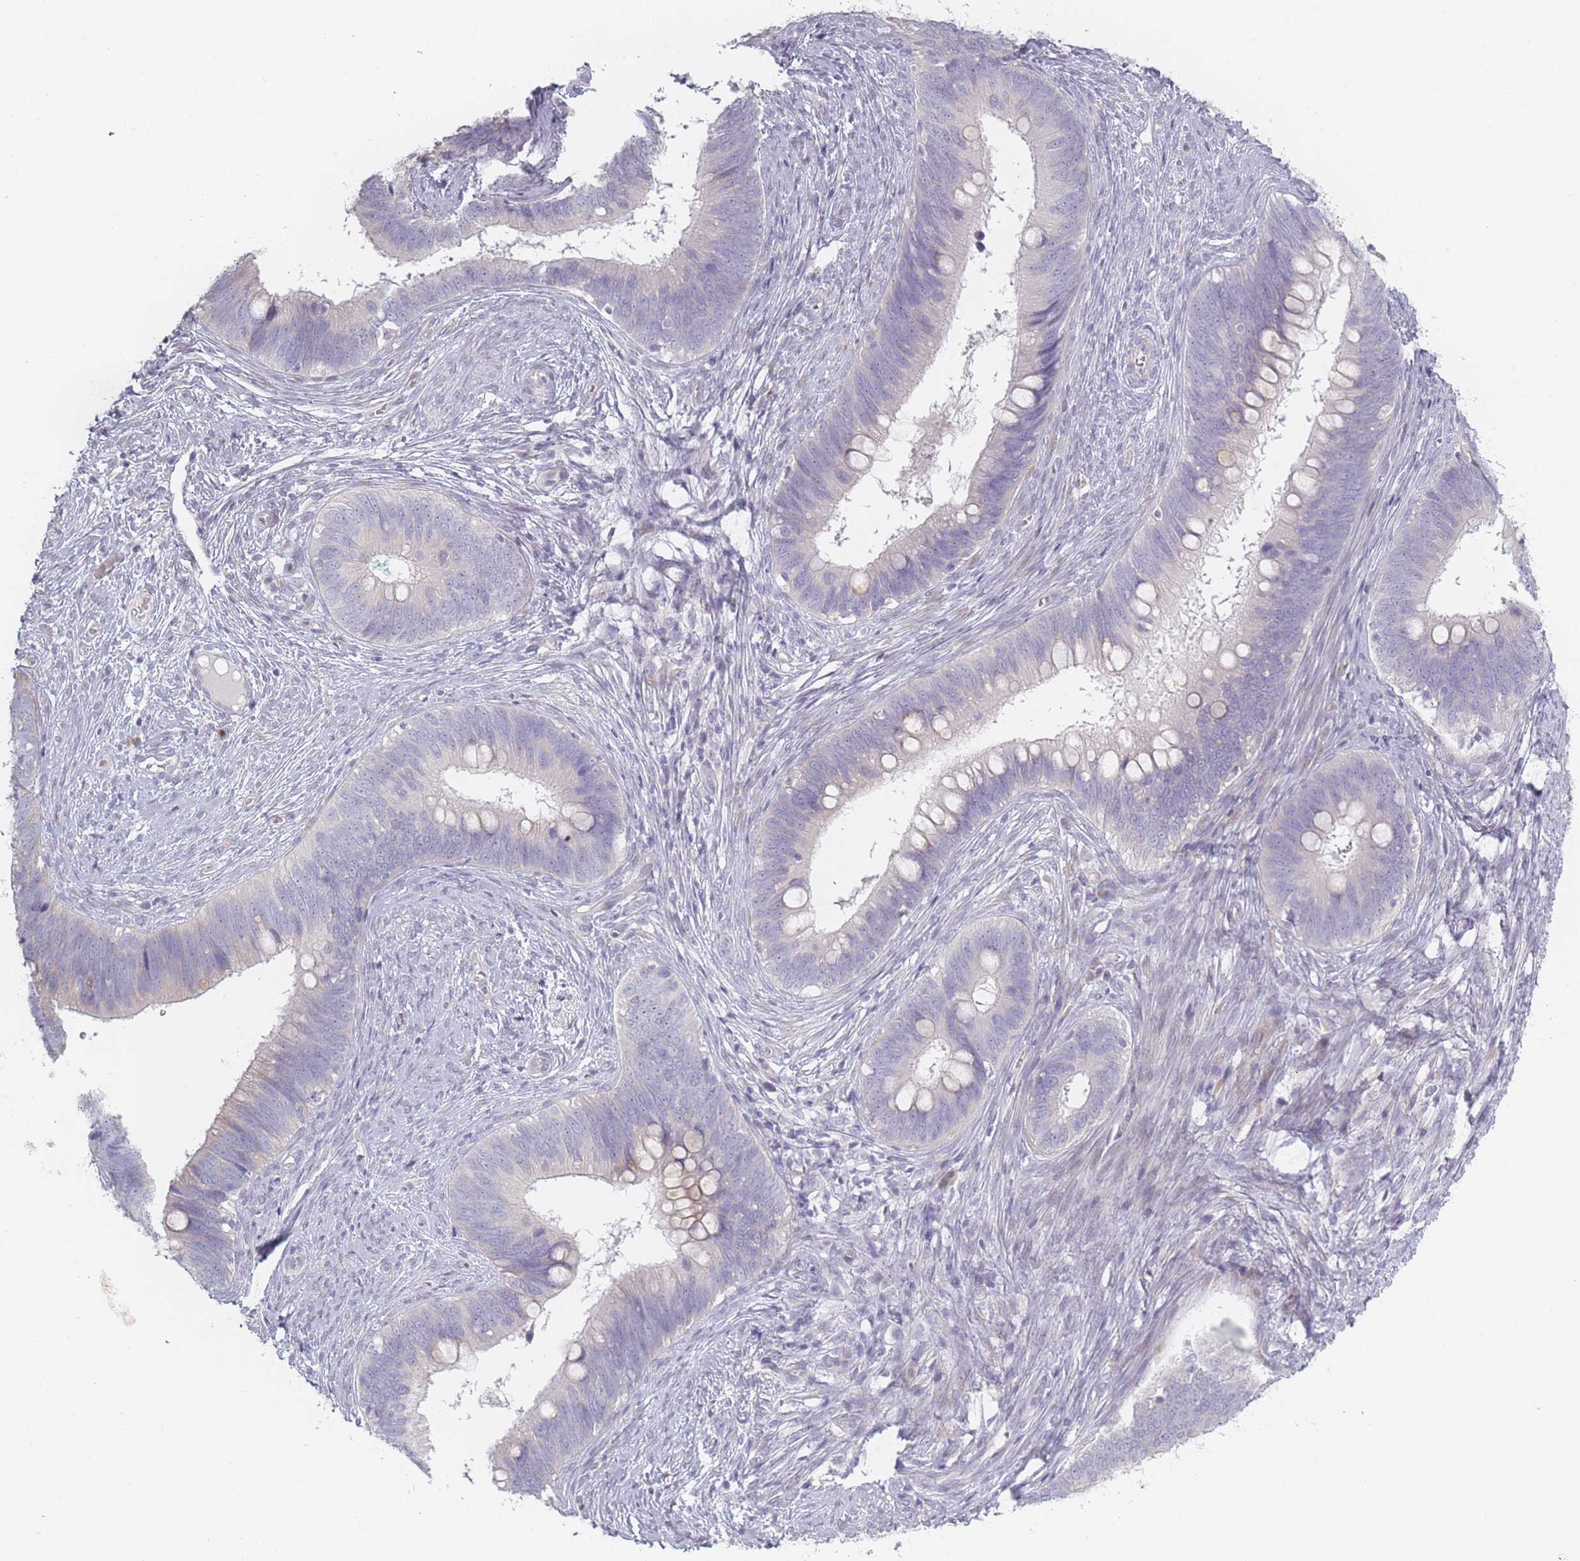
{"staining": {"intensity": "negative", "quantity": "none", "location": "none"}, "tissue": "cervical cancer", "cell_type": "Tumor cells", "image_type": "cancer", "snomed": [{"axis": "morphology", "description": "Adenocarcinoma, NOS"}, {"axis": "topography", "description": "Cervix"}], "caption": "A micrograph of human cervical adenocarcinoma is negative for staining in tumor cells. (DAB (3,3'-diaminobenzidine) immunohistochemistry (IHC) visualized using brightfield microscopy, high magnification).", "gene": "RASL10B", "patient": {"sex": "female", "age": 42}}